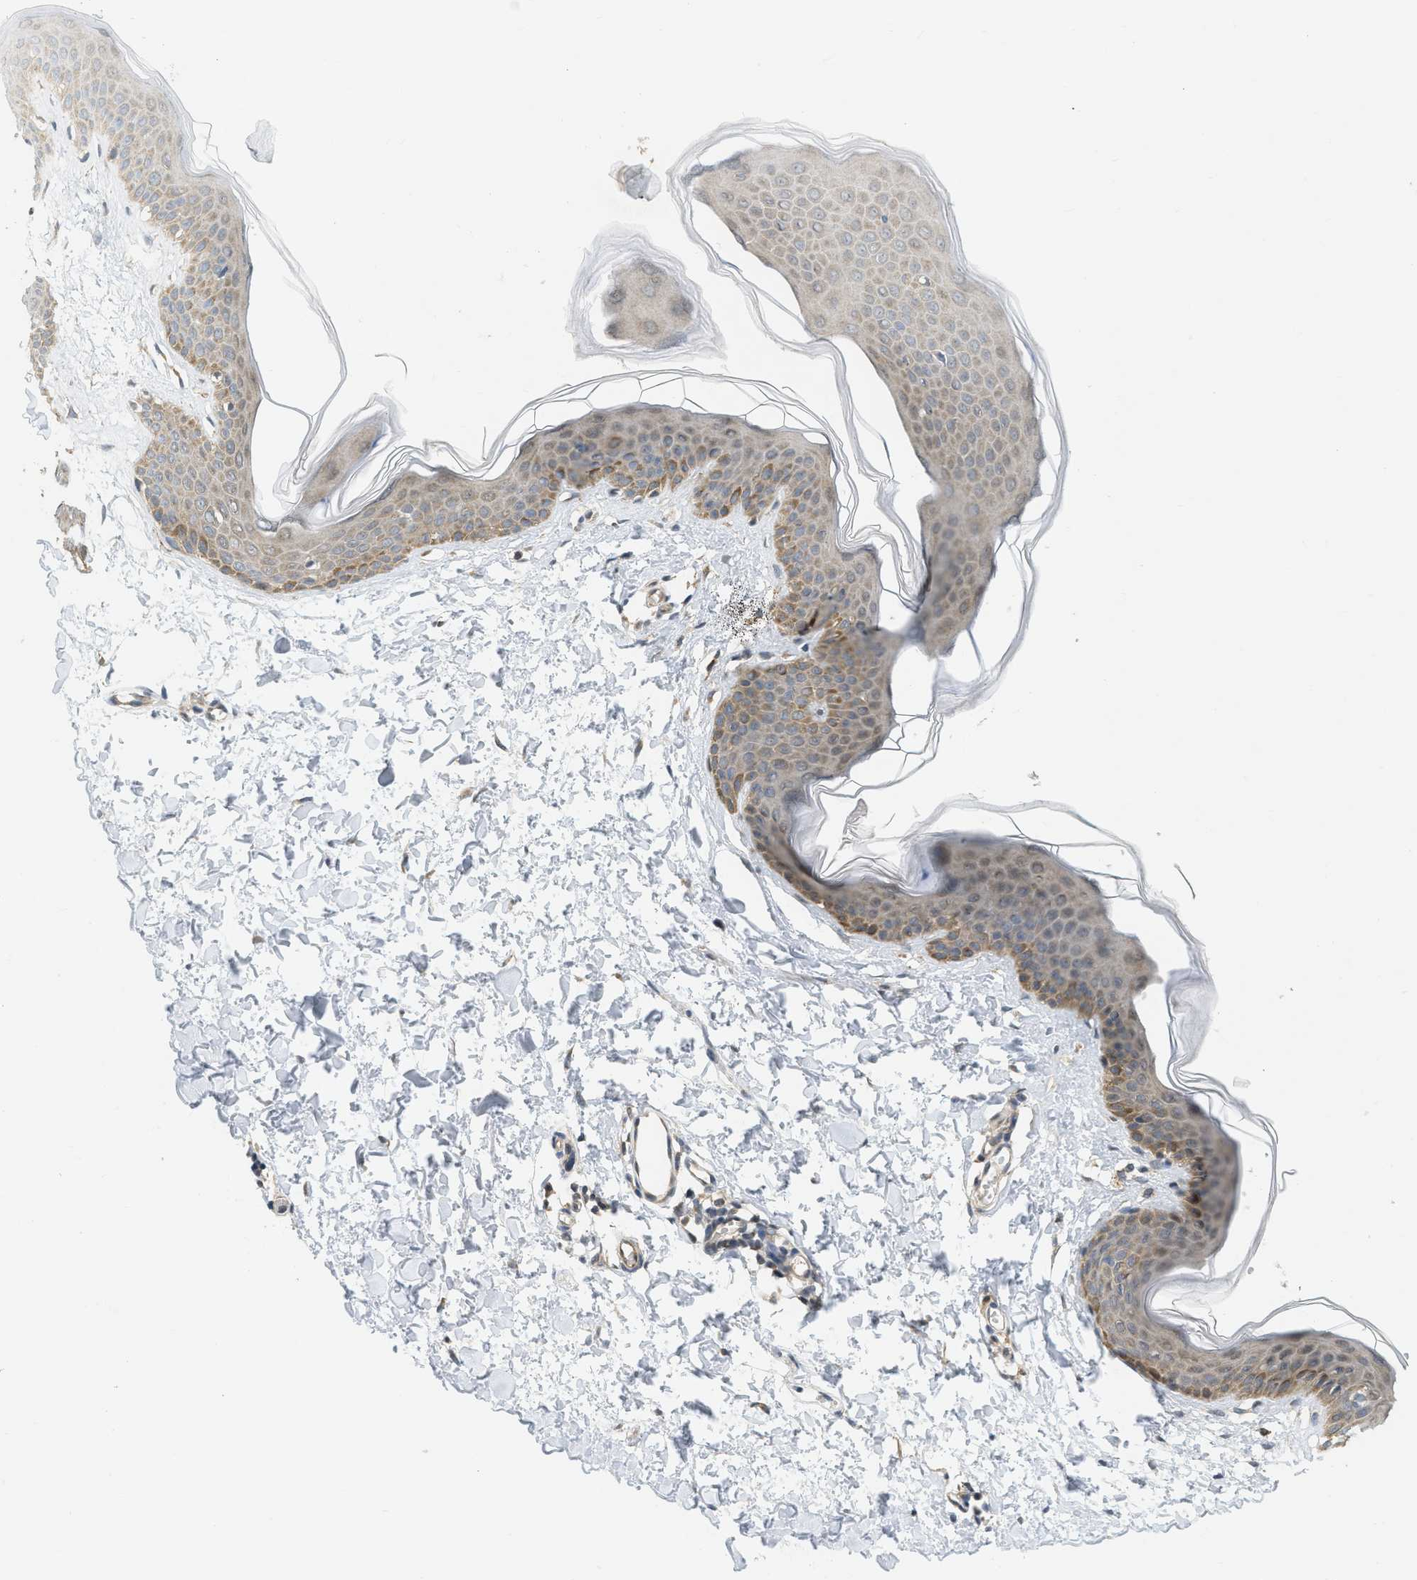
{"staining": {"intensity": "negative", "quantity": "none", "location": "none"}, "tissue": "skin", "cell_type": "Fibroblasts", "image_type": "normal", "snomed": [{"axis": "morphology", "description": "Normal tissue, NOS"}, {"axis": "topography", "description": "Skin"}], "caption": "A high-resolution image shows immunohistochemistry (IHC) staining of unremarkable skin, which demonstrates no significant expression in fibroblasts. The staining was performed using DAB to visualize the protein expression in brown, while the nuclei were stained in blue with hematoxylin (Magnification: 20x).", "gene": "PRKD1", "patient": {"sex": "female", "age": 17}}